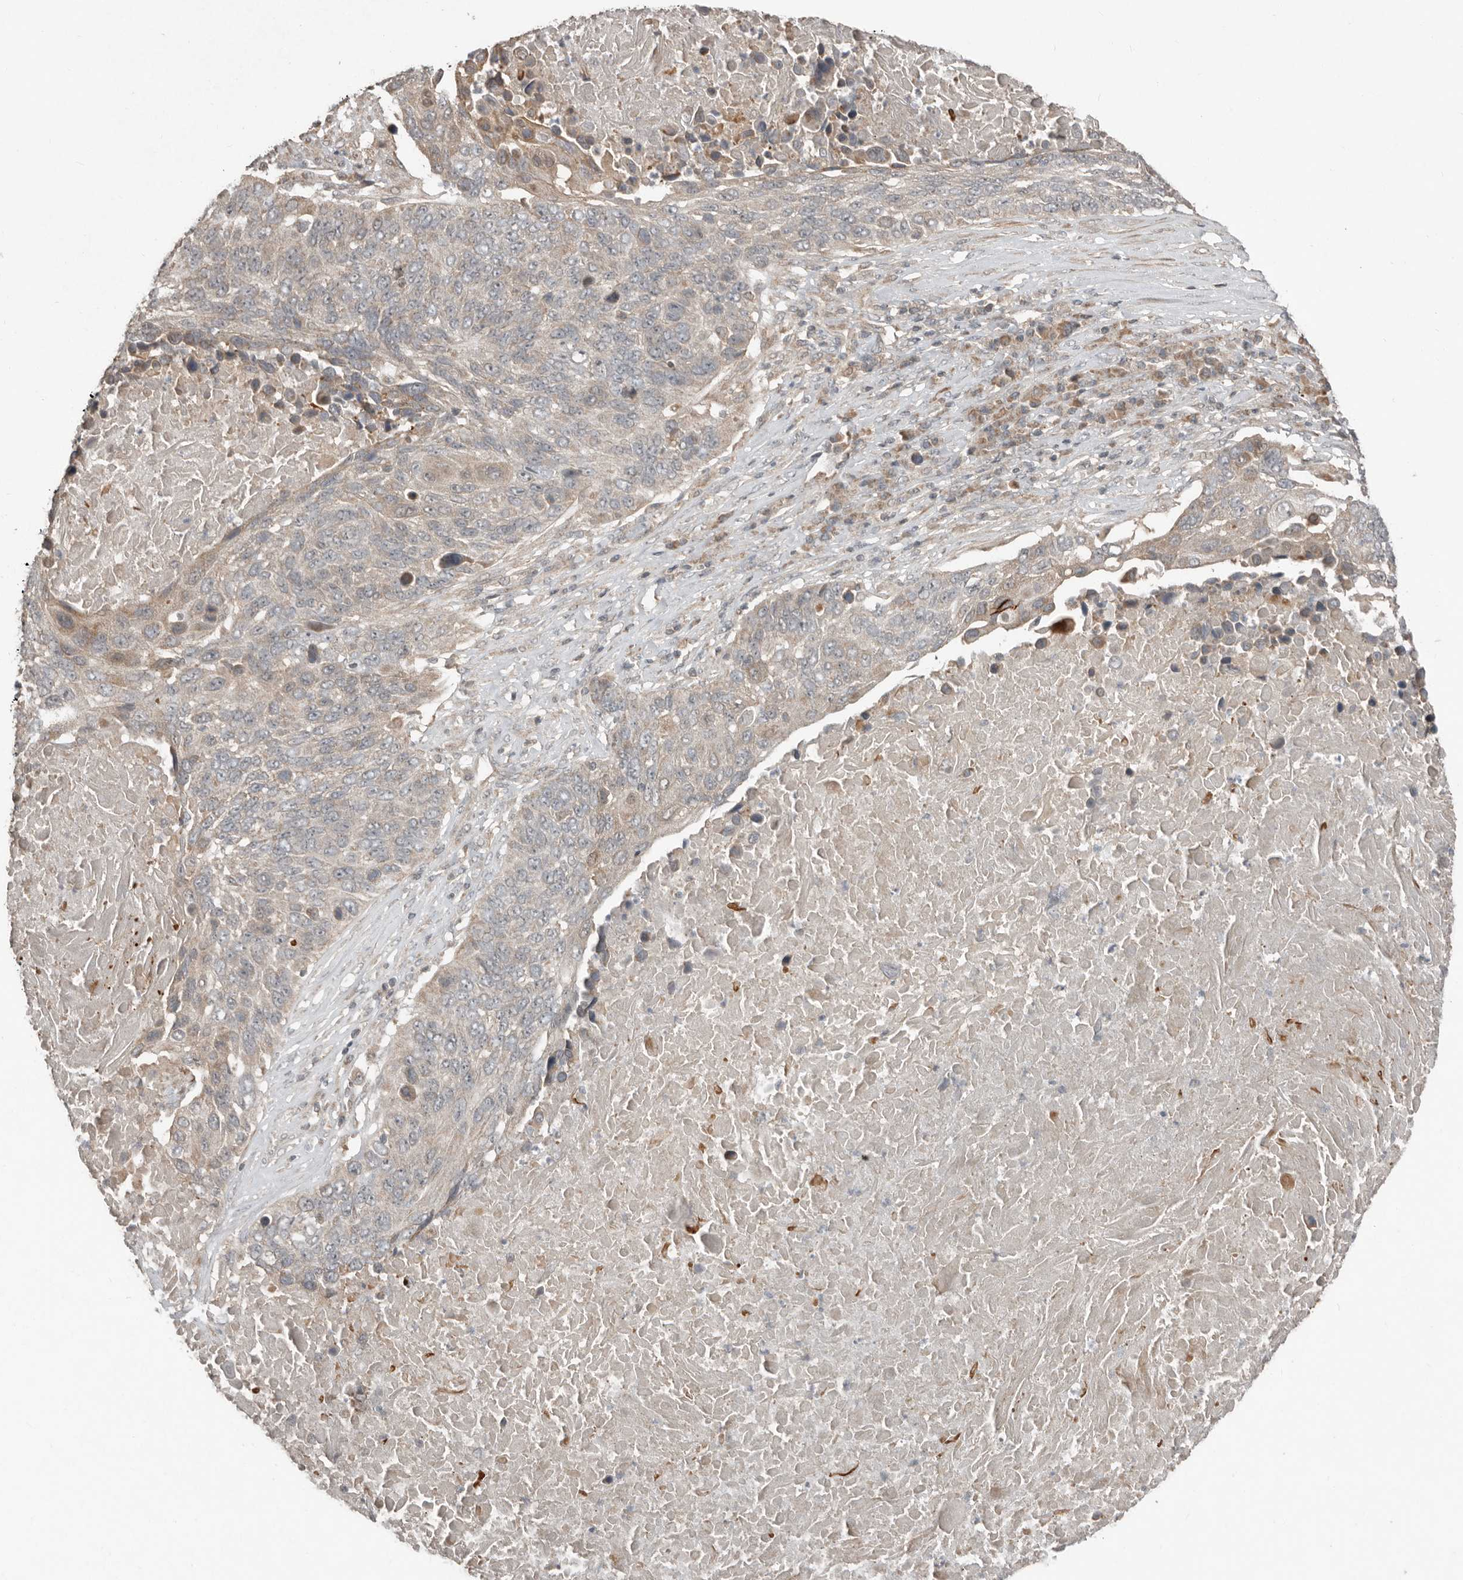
{"staining": {"intensity": "weak", "quantity": "<25%", "location": "cytoplasmic/membranous"}, "tissue": "lung cancer", "cell_type": "Tumor cells", "image_type": "cancer", "snomed": [{"axis": "morphology", "description": "Squamous cell carcinoma, NOS"}, {"axis": "topography", "description": "Lung"}], "caption": "Immunohistochemistry (IHC) of human lung cancer exhibits no expression in tumor cells.", "gene": "SLC6A7", "patient": {"sex": "male", "age": 66}}